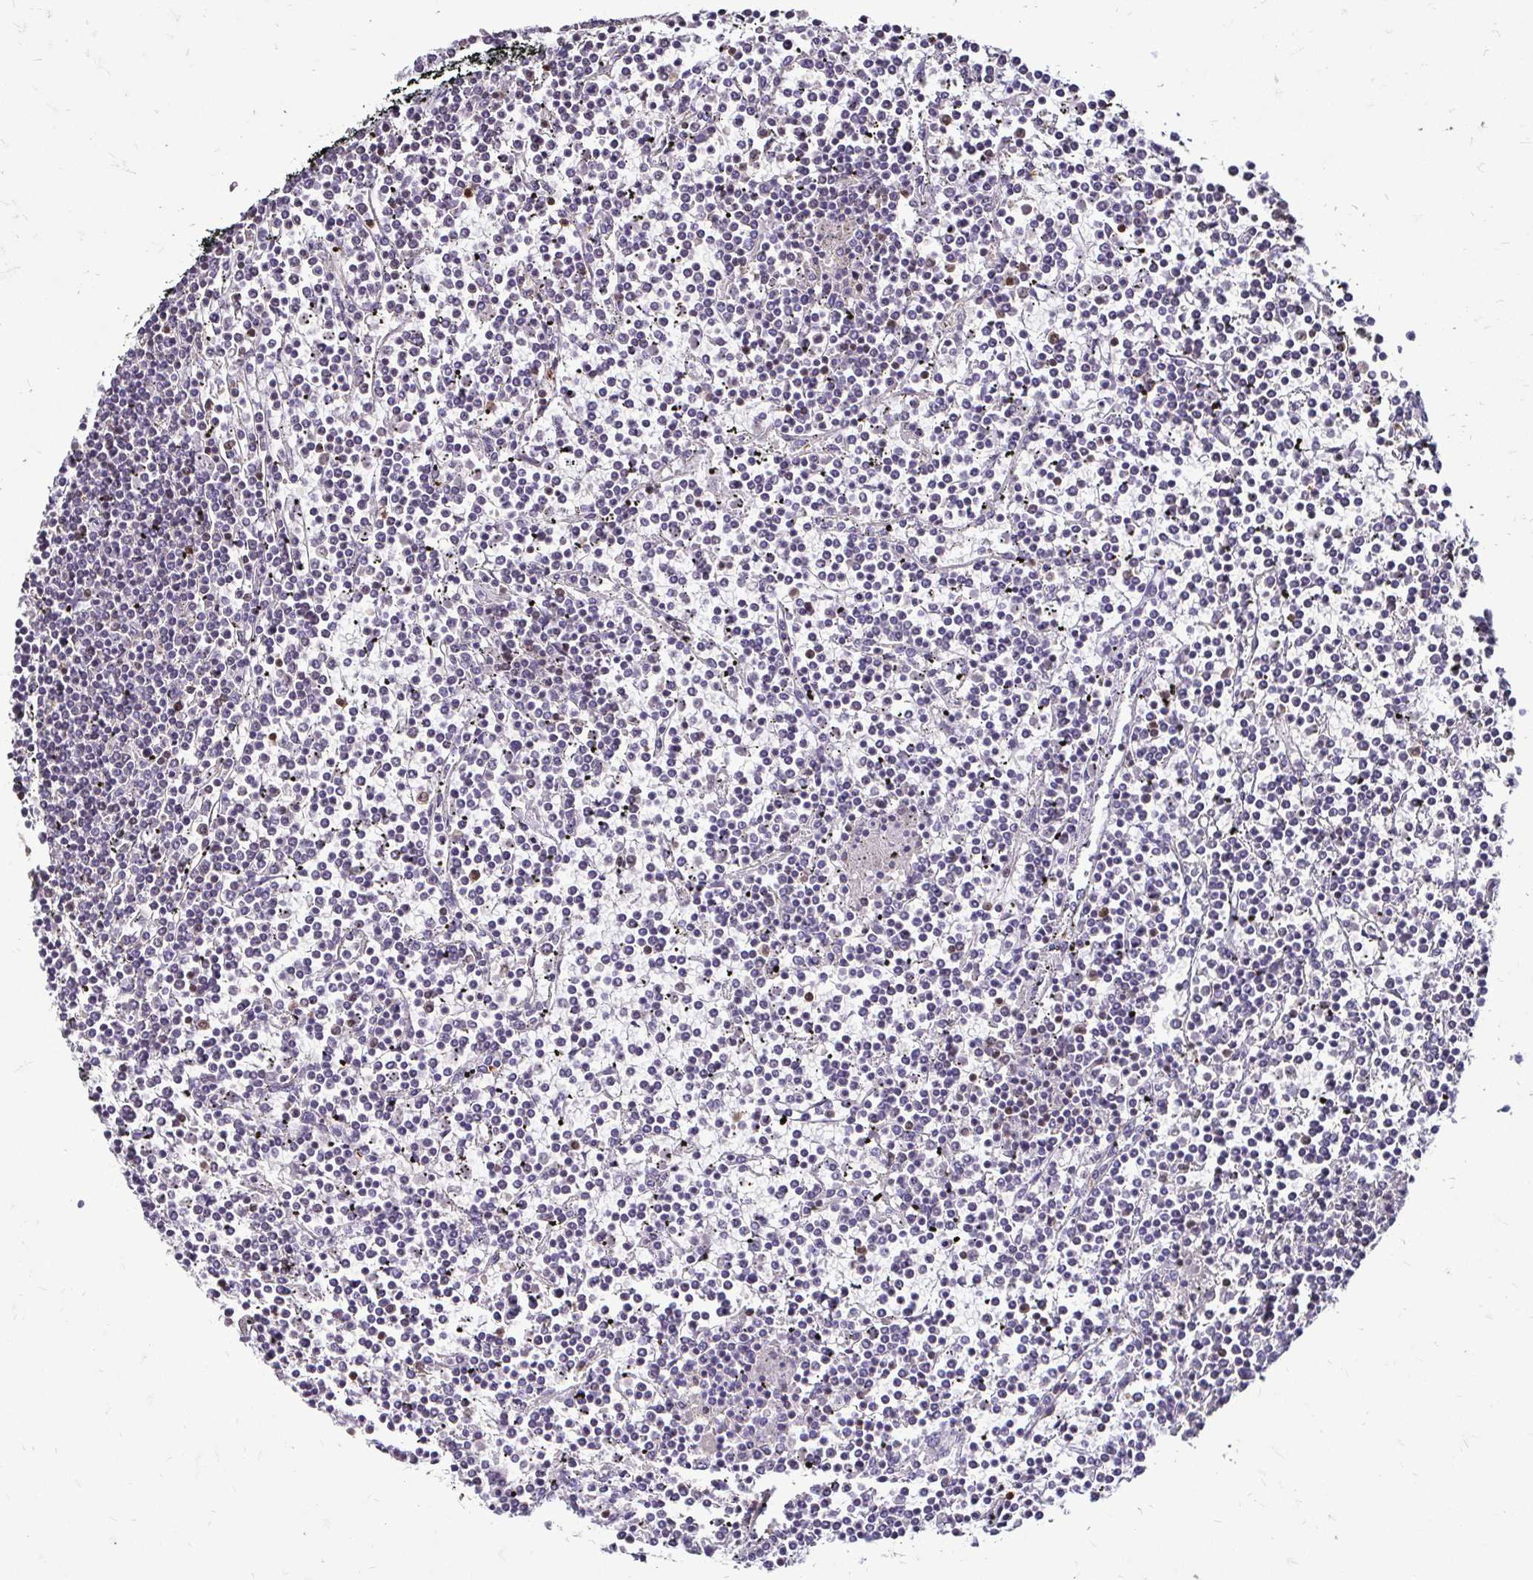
{"staining": {"intensity": "negative", "quantity": "none", "location": "none"}, "tissue": "lymphoma", "cell_type": "Tumor cells", "image_type": "cancer", "snomed": [{"axis": "morphology", "description": "Malignant lymphoma, non-Hodgkin's type, Low grade"}, {"axis": "topography", "description": "Spleen"}], "caption": "A micrograph of lymphoma stained for a protein displays no brown staining in tumor cells. Nuclei are stained in blue.", "gene": "ZFP1", "patient": {"sex": "female", "age": 19}}